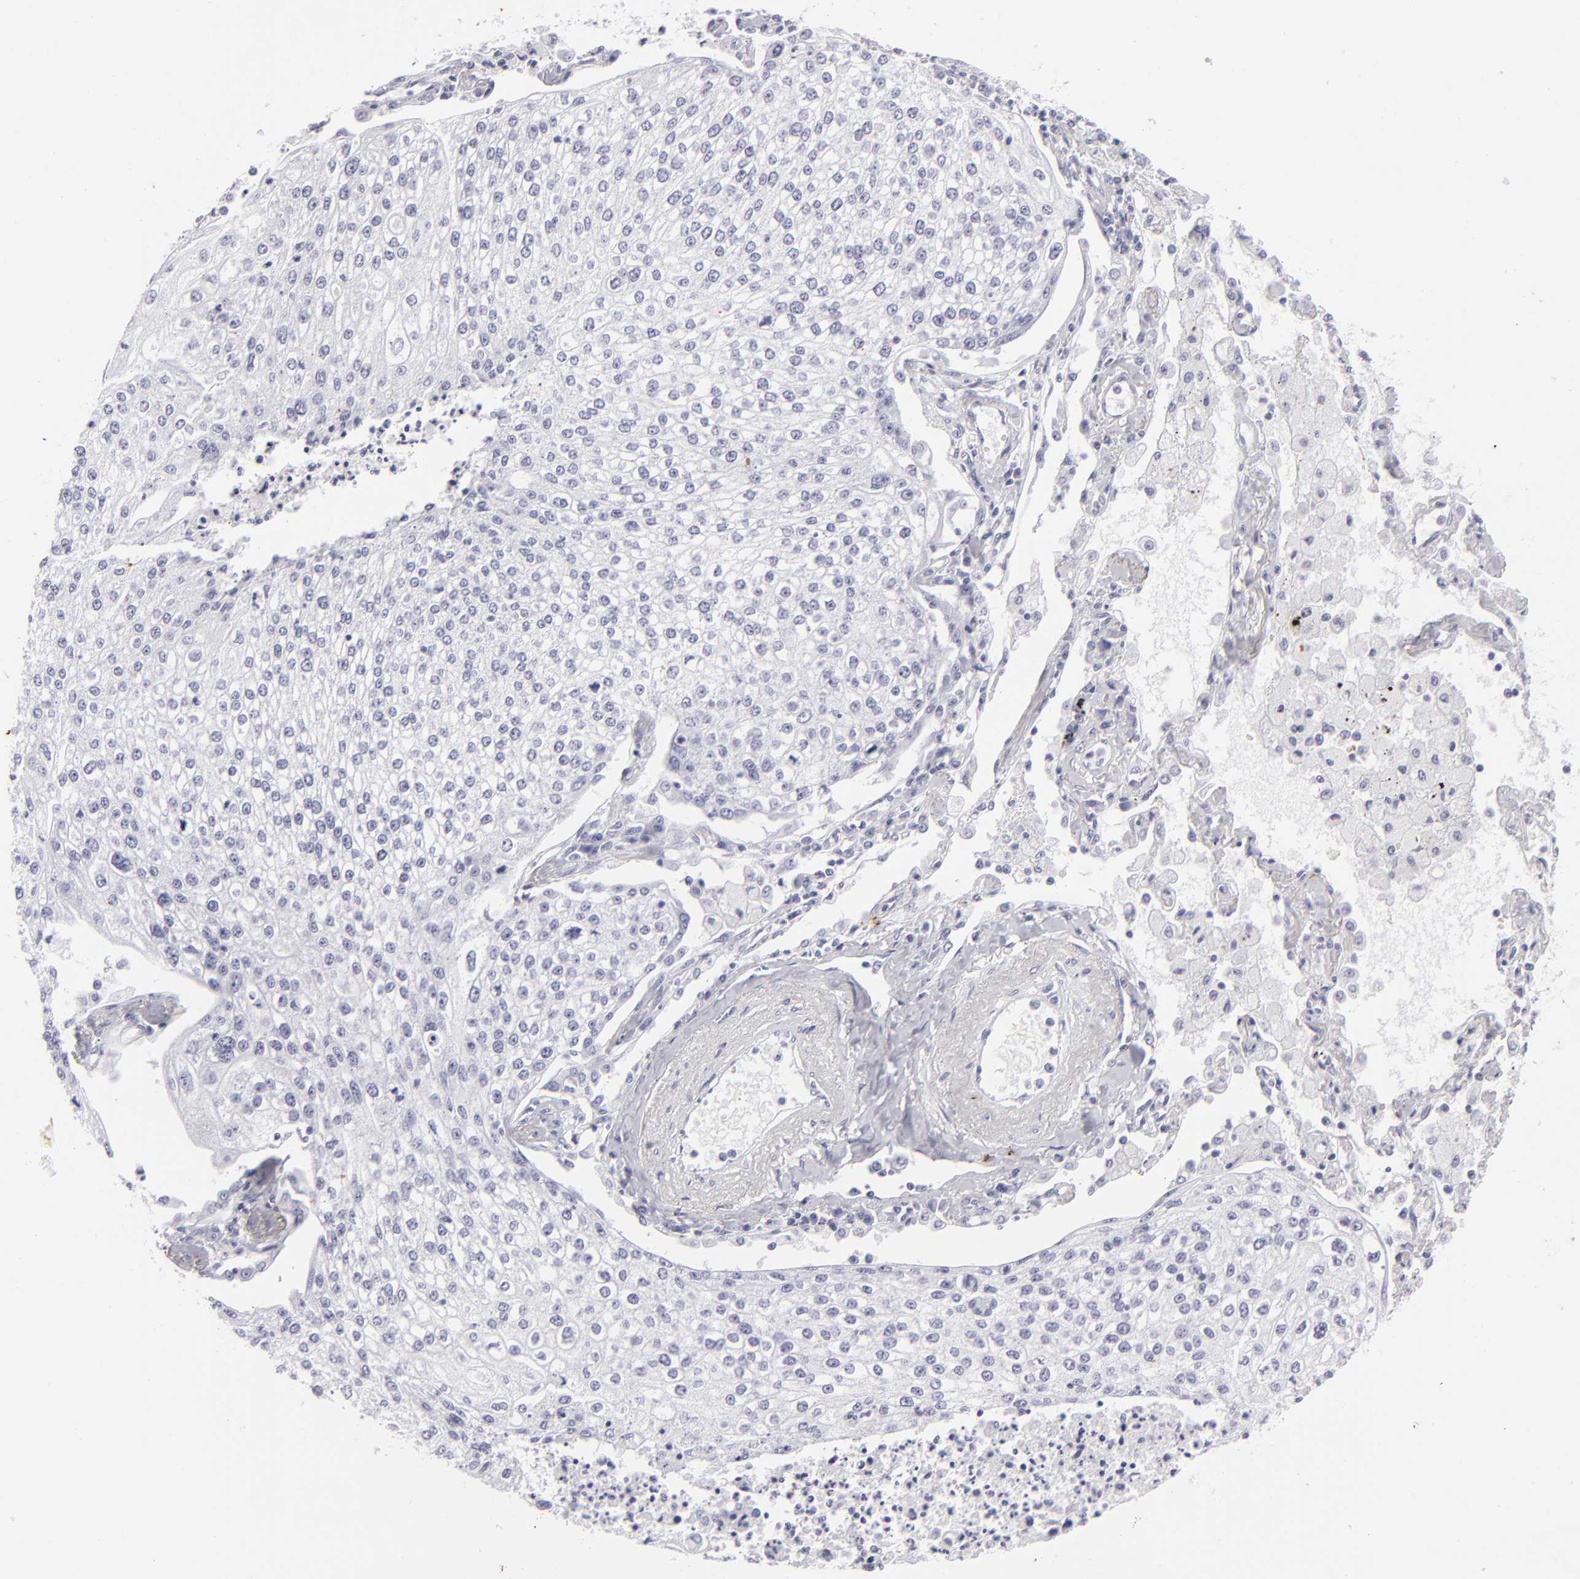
{"staining": {"intensity": "negative", "quantity": "none", "location": "none"}, "tissue": "lung cancer", "cell_type": "Tumor cells", "image_type": "cancer", "snomed": [{"axis": "morphology", "description": "Squamous cell carcinoma, NOS"}, {"axis": "topography", "description": "Lung"}], "caption": "This histopathology image is of squamous cell carcinoma (lung) stained with immunohistochemistry to label a protein in brown with the nuclei are counter-stained blue. There is no staining in tumor cells. (DAB immunohistochemistry (IHC) with hematoxylin counter stain).", "gene": "KRT1", "patient": {"sex": "male", "age": 75}}